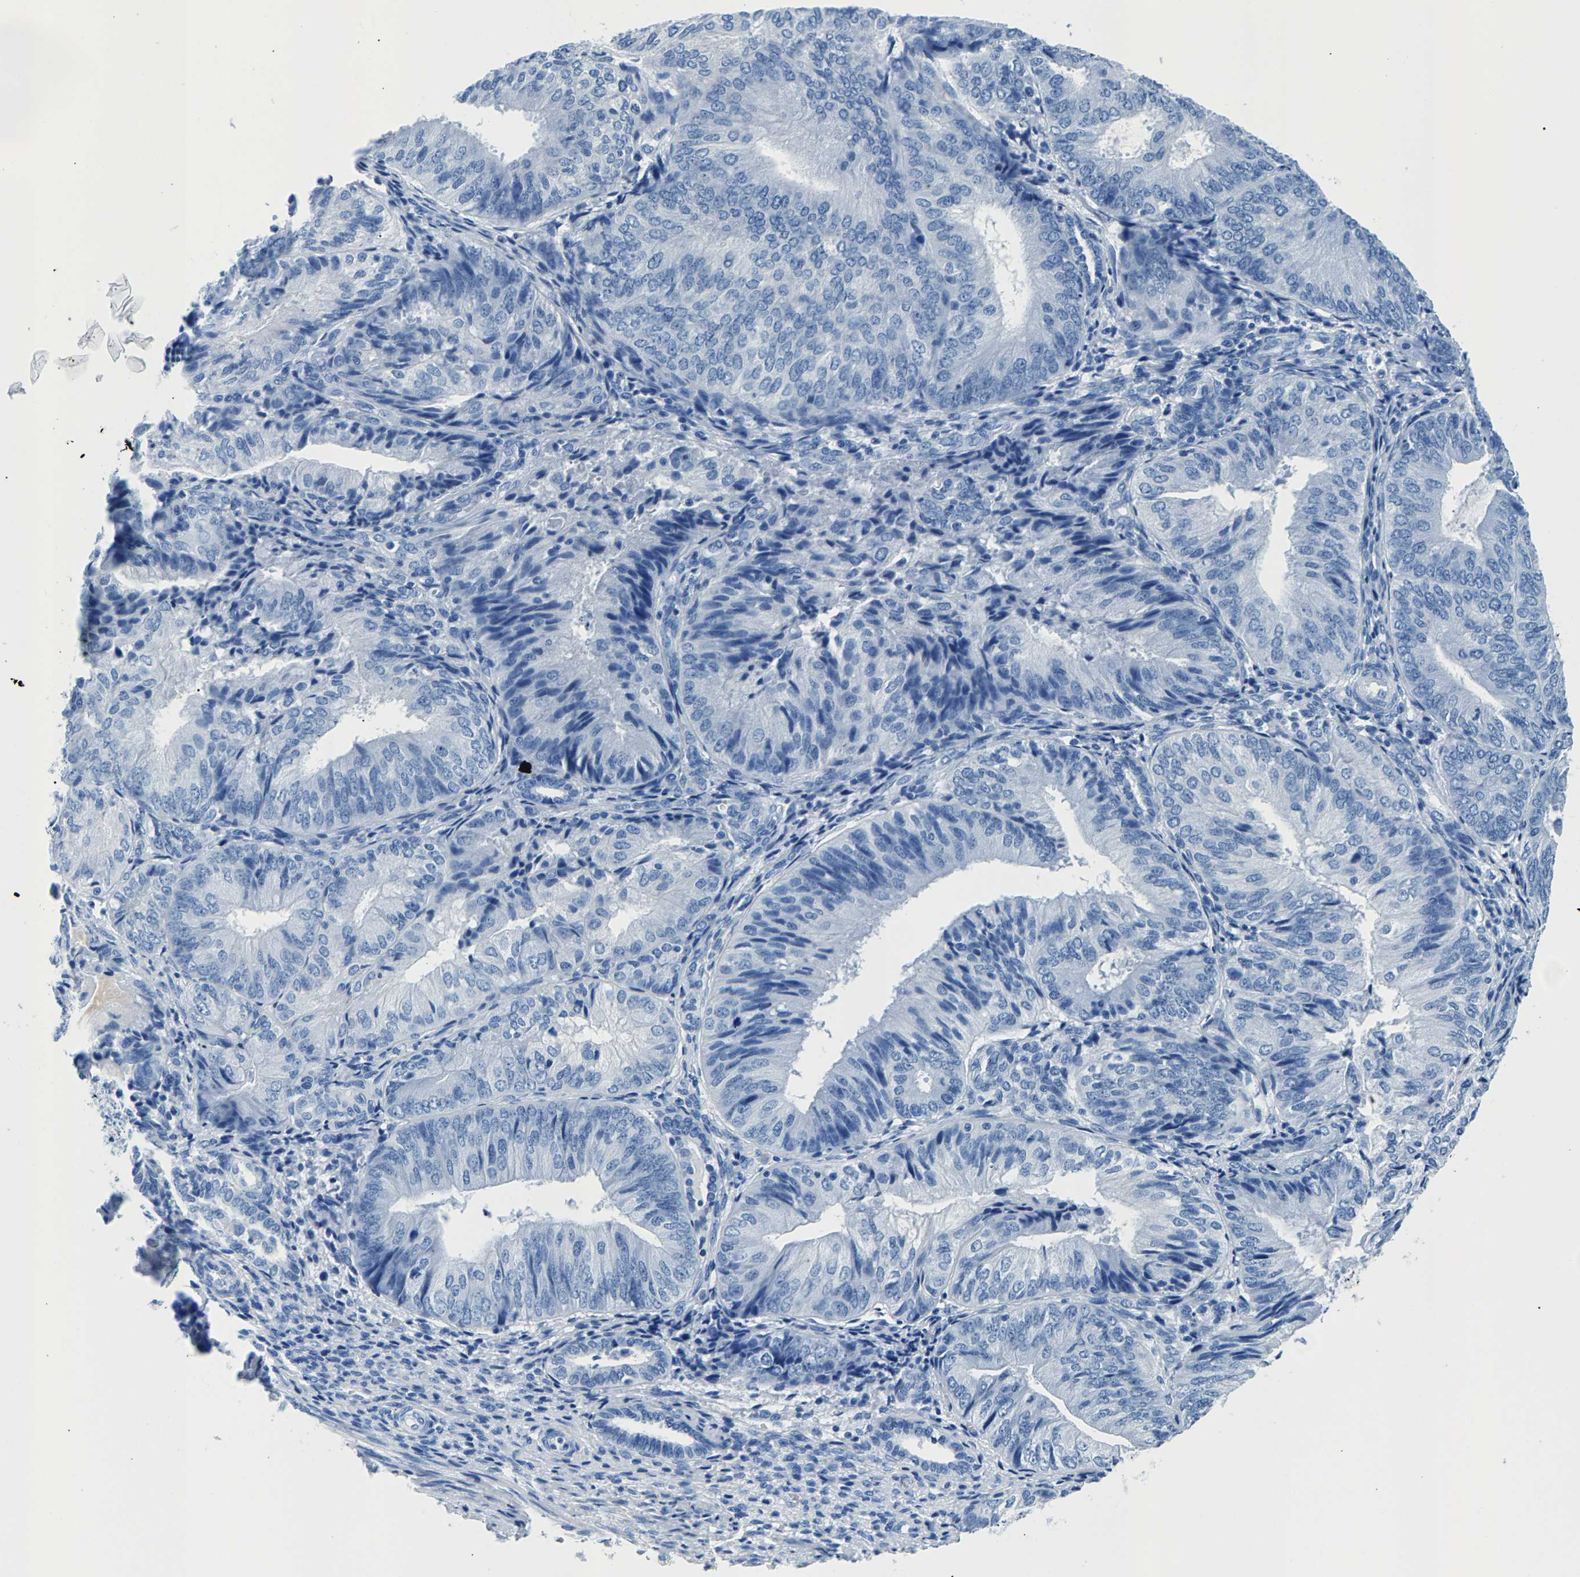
{"staining": {"intensity": "negative", "quantity": "none", "location": "none"}, "tissue": "endometrial cancer", "cell_type": "Tumor cells", "image_type": "cancer", "snomed": [{"axis": "morphology", "description": "Adenocarcinoma, NOS"}, {"axis": "topography", "description": "Endometrium"}], "caption": "A high-resolution micrograph shows immunohistochemistry staining of endometrial cancer, which displays no significant staining in tumor cells.", "gene": "CPS1", "patient": {"sex": "female", "age": 81}}